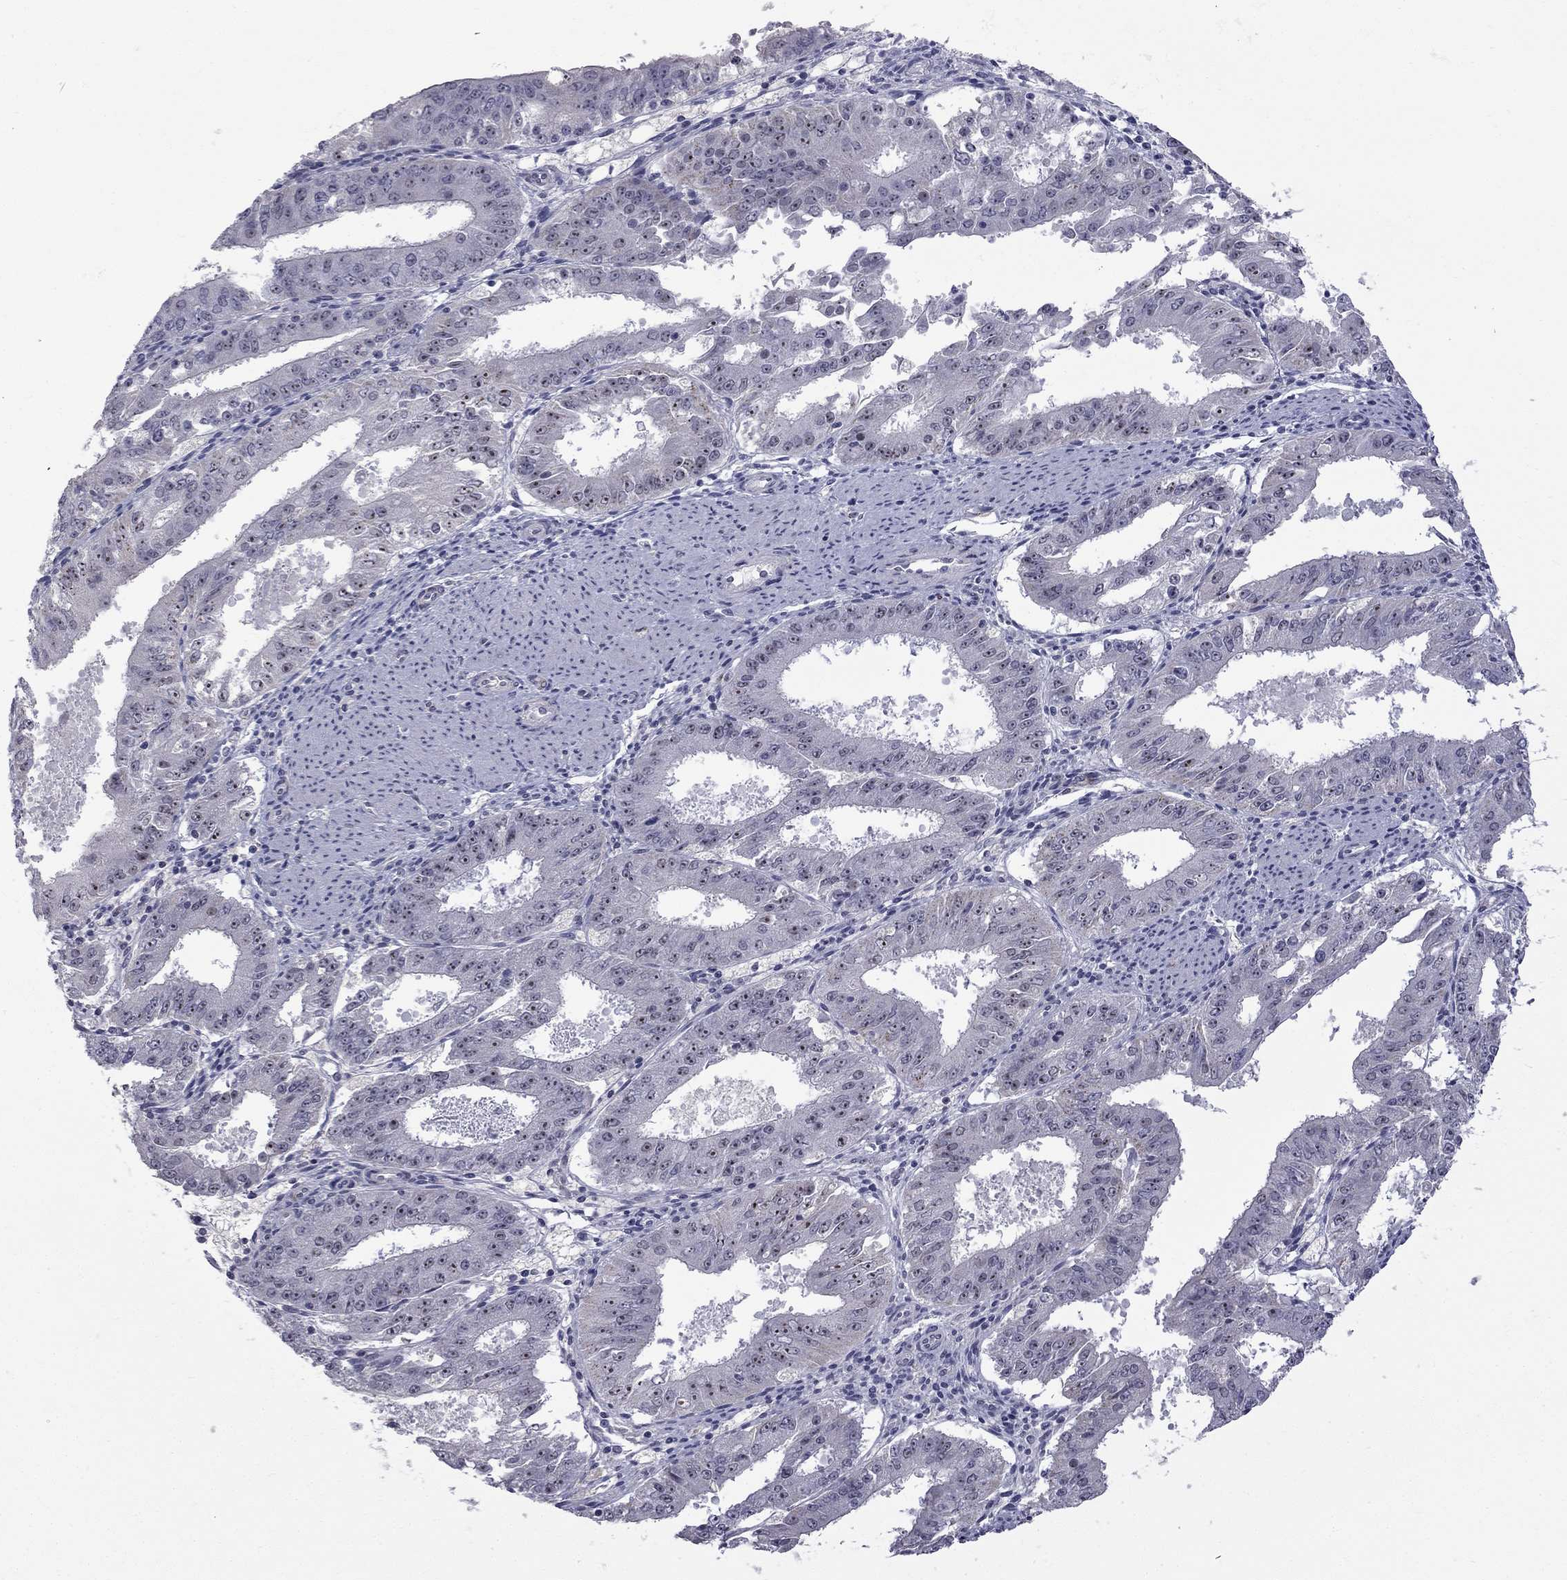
{"staining": {"intensity": "strong", "quantity": "<25%", "location": "nuclear"}, "tissue": "ovarian cancer", "cell_type": "Tumor cells", "image_type": "cancer", "snomed": [{"axis": "morphology", "description": "Carcinoma, endometroid"}, {"axis": "topography", "description": "Ovary"}], "caption": "The histopathology image exhibits a brown stain indicating the presence of a protein in the nuclear of tumor cells in endometroid carcinoma (ovarian). The staining was performed using DAB (3,3'-diaminobenzidine), with brown indicating positive protein expression. Nuclei are stained blue with hematoxylin.", "gene": "GSG1L", "patient": {"sex": "female", "age": 42}}